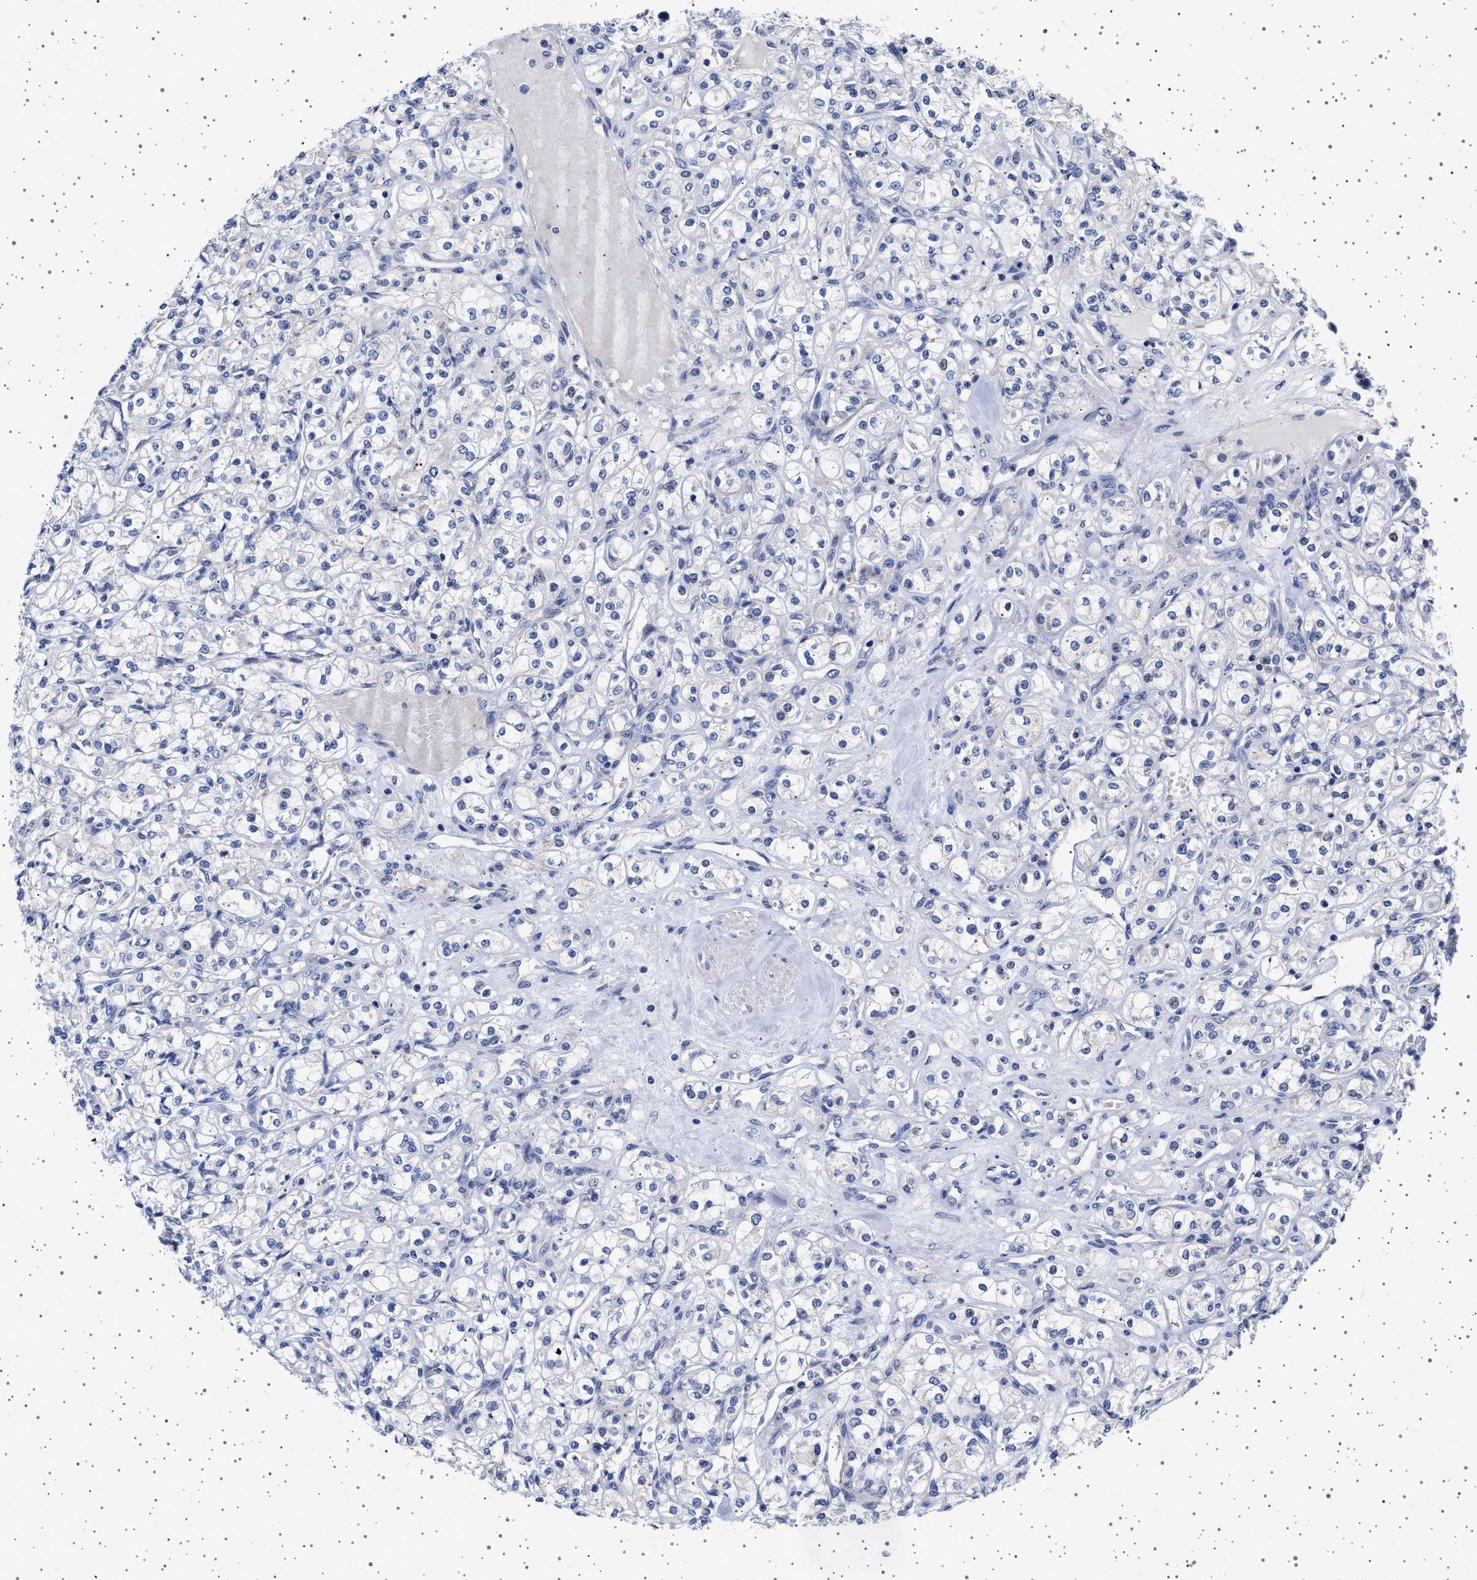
{"staining": {"intensity": "negative", "quantity": "none", "location": "none"}, "tissue": "renal cancer", "cell_type": "Tumor cells", "image_type": "cancer", "snomed": [{"axis": "morphology", "description": "Adenocarcinoma, NOS"}, {"axis": "topography", "description": "Kidney"}], "caption": "DAB immunohistochemical staining of human adenocarcinoma (renal) displays no significant positivity in tumor cells.", "gene": "TRMT10B", "patient": {"sex": "male", "age": 77}}